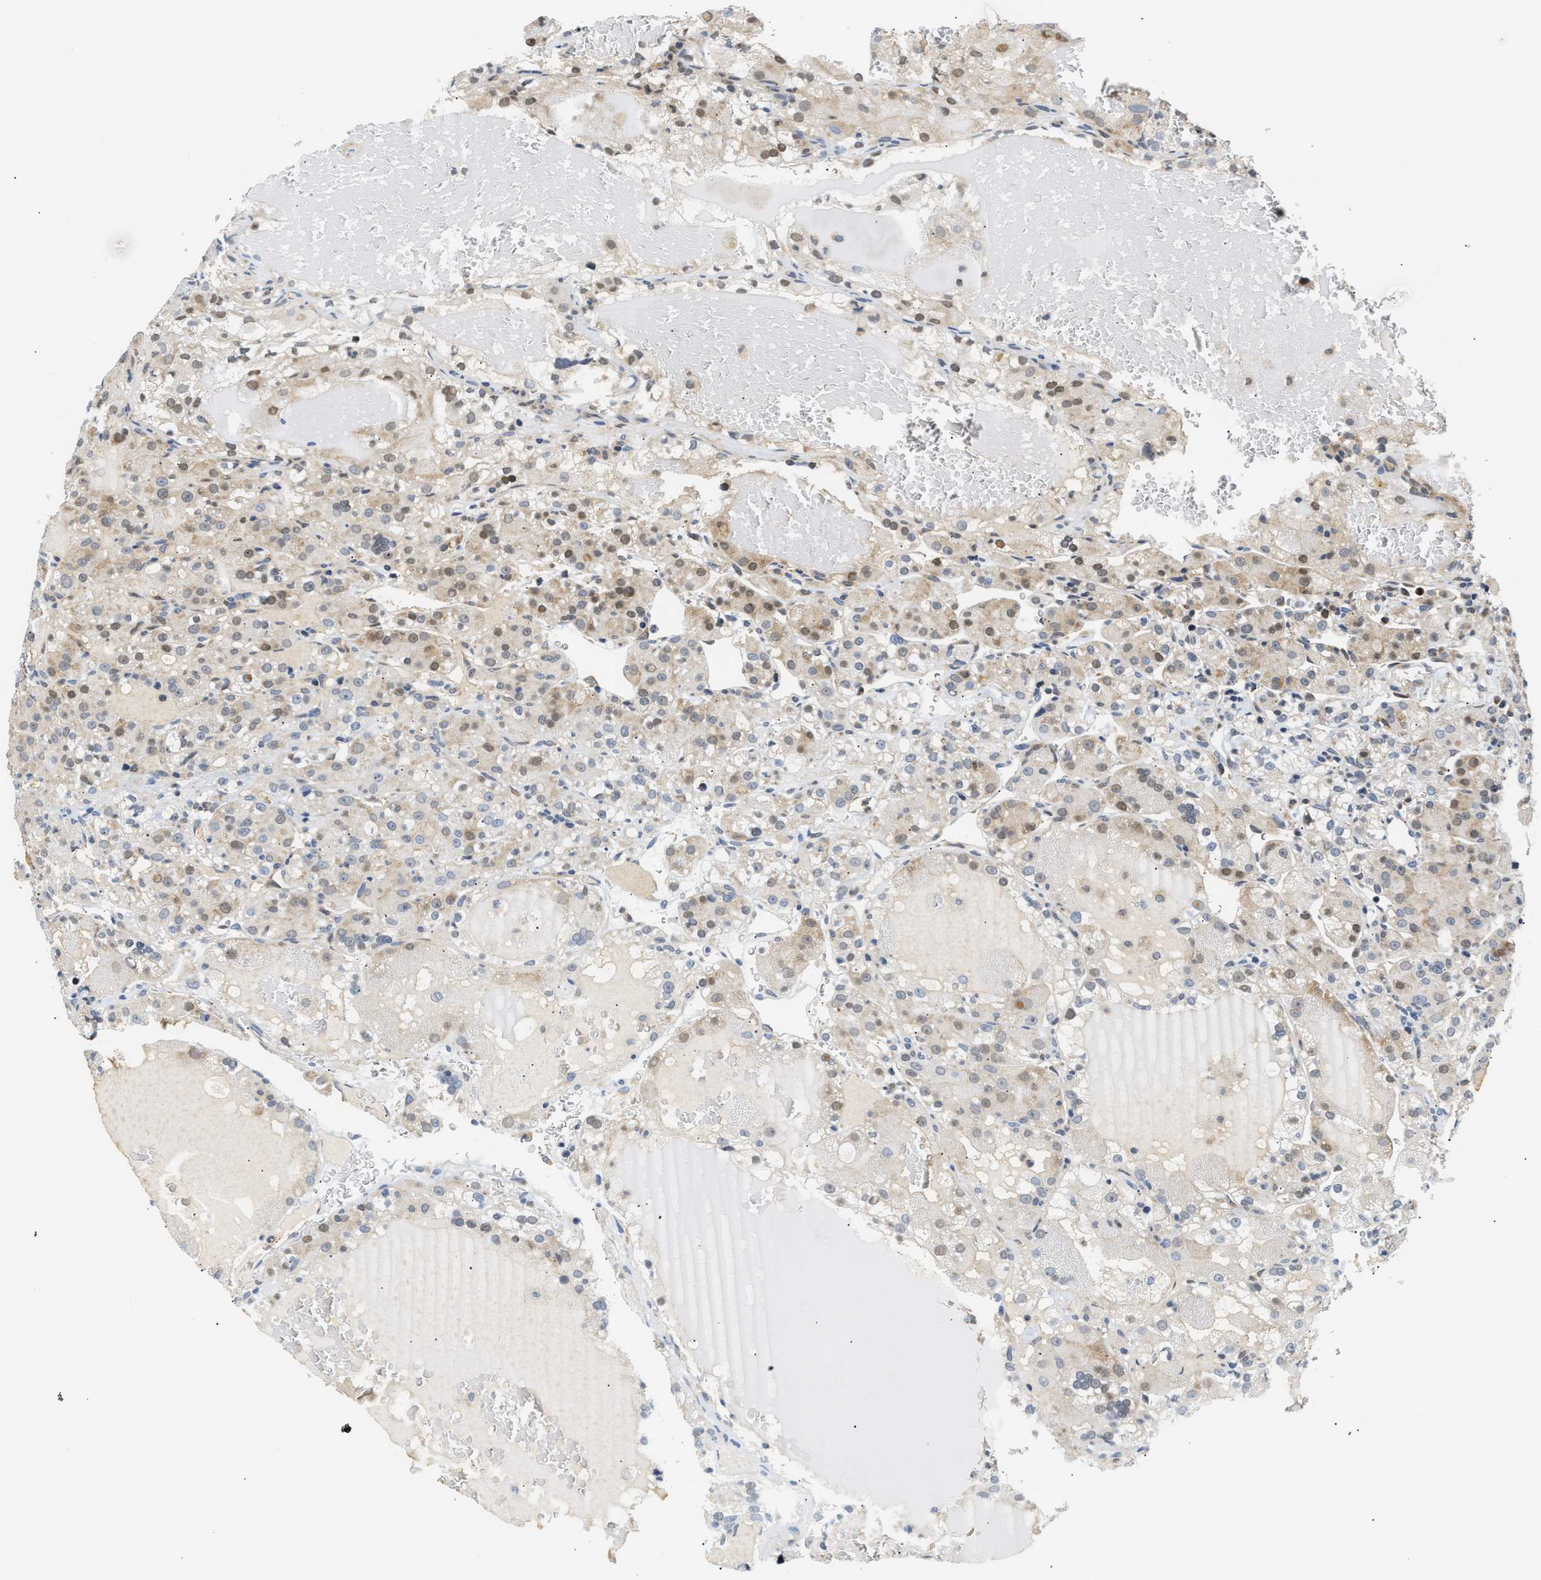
{"staining": {"intensity": "weak", "quantity": "25%-75%", "location": "cytoplasmic/membranous,nuclear"}, "tissue": "renal cancer", "cell_type": "Tumor cells", "image_type": "cancer", "snomed": [{"axis": "morphology", "description": "Normal tissue, NOS"}, {"axis": "morphology", "description": "Adenocarcinoma, NOS"}, {"axis": "topography", "description": "Kidney"}], "caption": "Immunohistochemistry (IHC) photomicrograph of human renal cancer (adenocarcinoma) stained for a protein (brown), which shows low levels of weak cytoplasmic/membranous and nuclear positivity in about 25%-75% of tumor cells.", "gene": "TNIP2", "patient": {"sex": "male", "age": 61}}